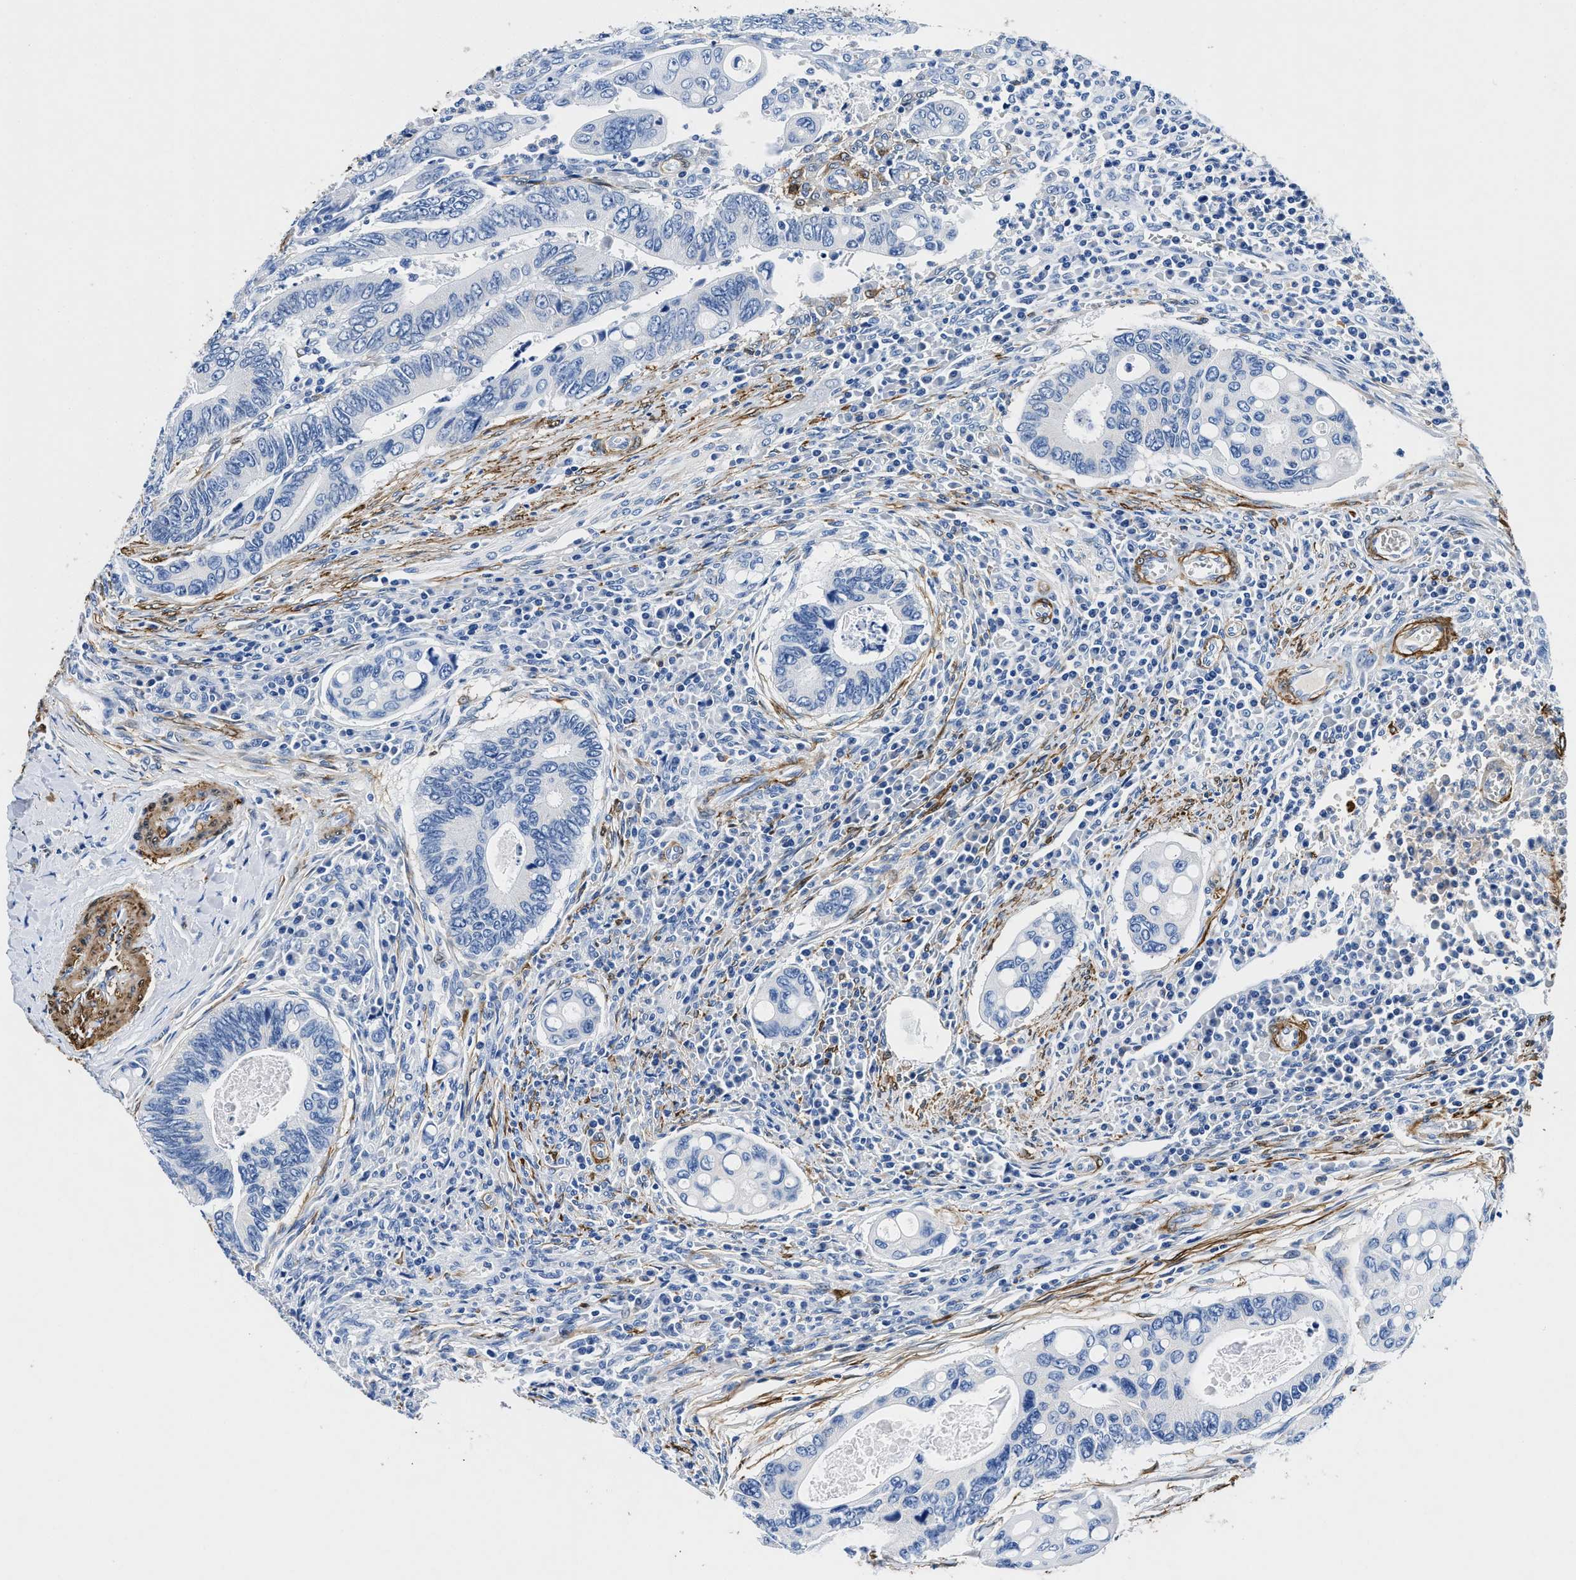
{"staining": {"intensity": "negative", "quantity": "none", "location": "none"}, "tissue": "colorectal cancer", "cell_type": "Tumor cells", "image_type": "cancer", "snomed": [{"axis": "morphology", "description": "Inflammation, NOS"}, {"axis": "morphology", "description": "Adenocarcinoma, NOS"}, {"axis": "topography", "description": "Colon"}], "caption": "High magnification brightfield microscopy of colorectal cancer (adenocarcinoma) stained with DAB (3,3'-diaminobenzidine) (brown) and counterstained with hematoxylin (blue): tumor cells show no significant expression.", "gene": "TEX261", "patient": {"sex": "male", "age": 72}}